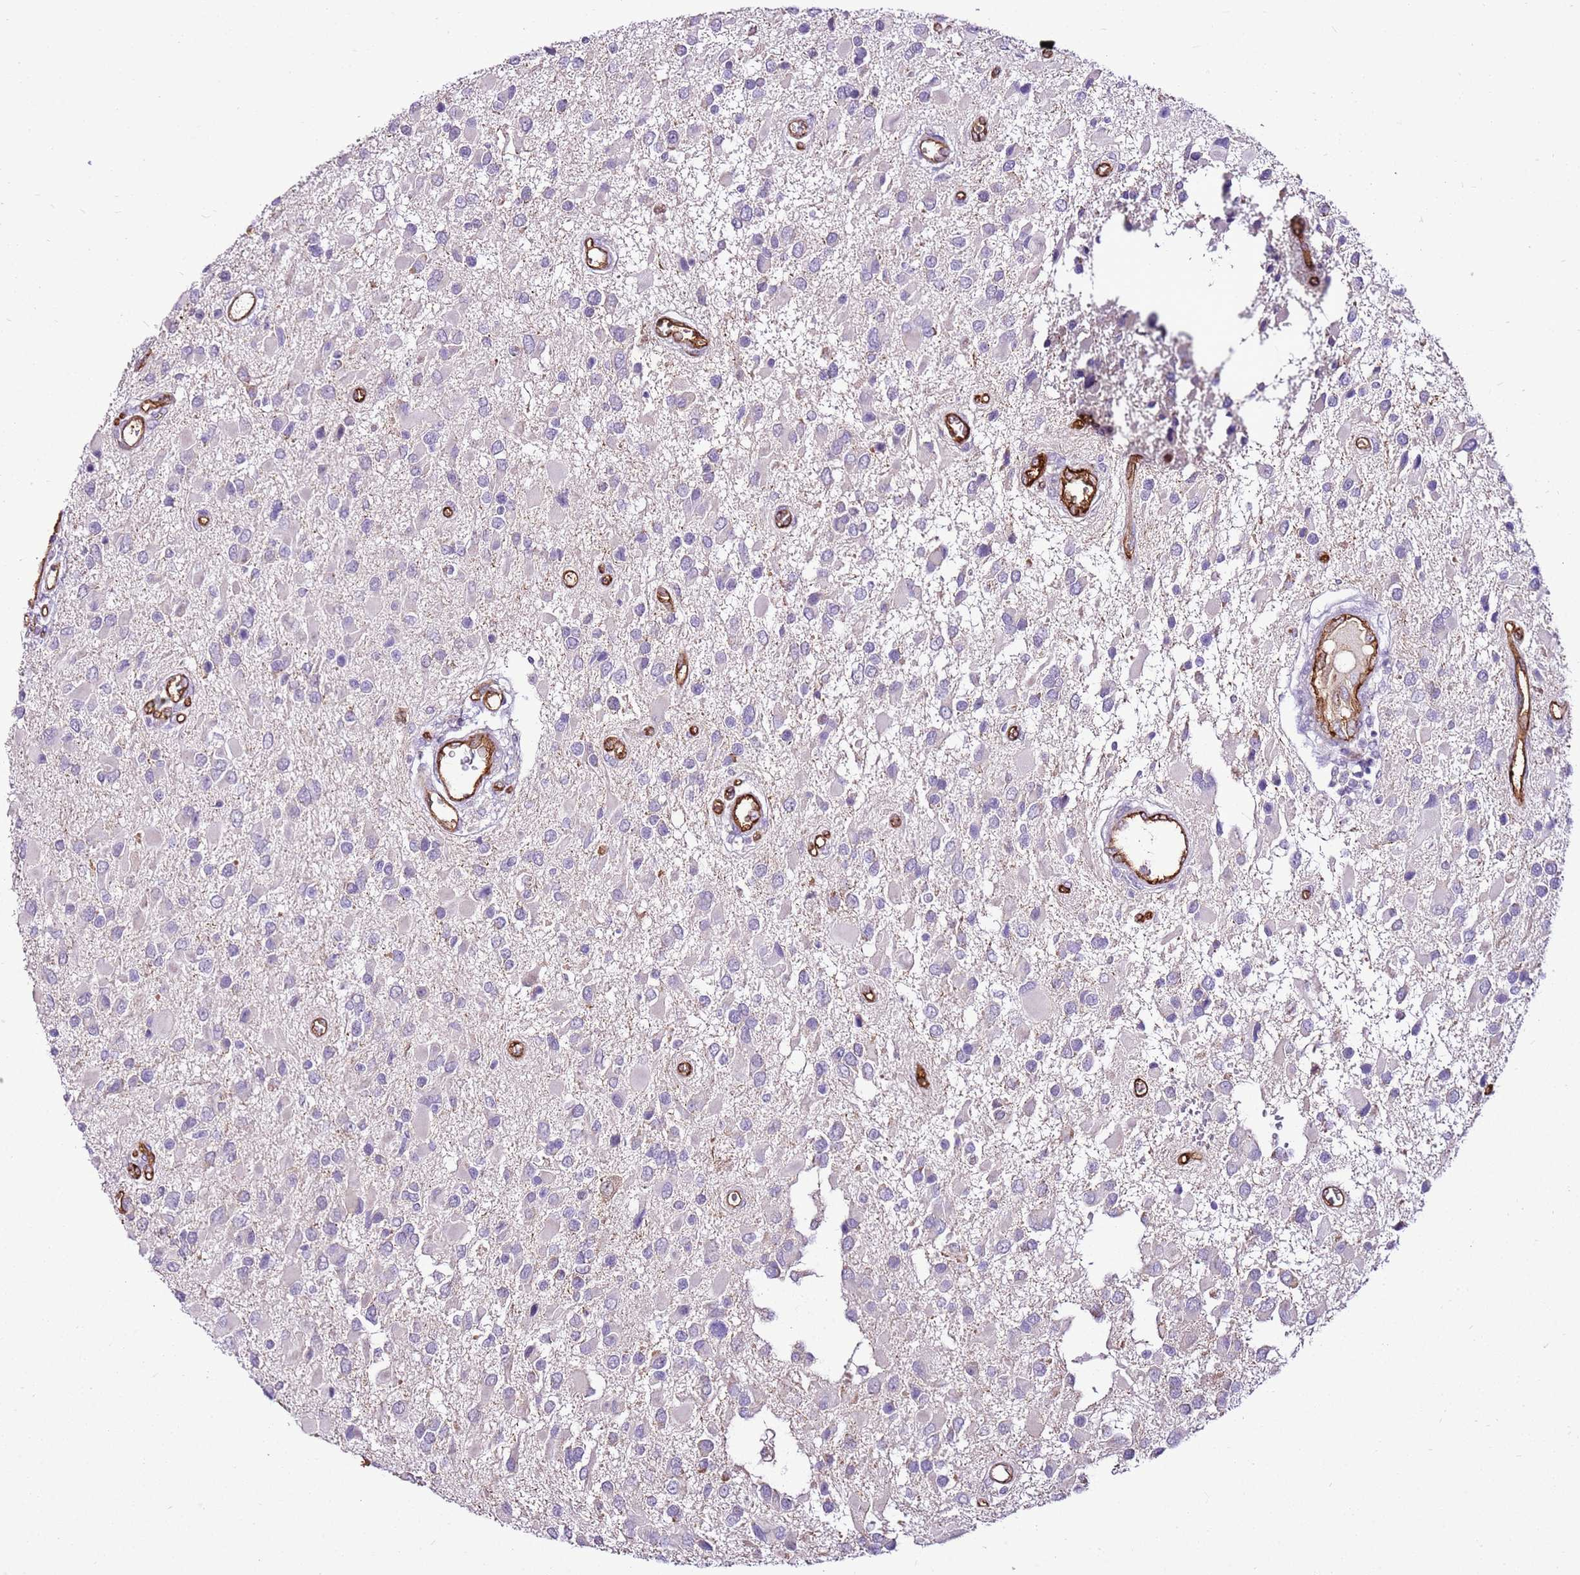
{"staining": {"intensity": "negative", "quantity": "none", "location": "none"}, "tissue": "glioma", "cell_type": "Tumor cells", "image_type": "cancer", "snomed": [{"axis": "morphology", "description": "Glioma, malignant, High grade"}, {"axis": "topography", "description": "Brain"}], "caption": "Immunohistochemistry (IHC) image of human glioma stained for a protein (brown), which demonstrates no positivity in tumor cells. (DAB (3,3'-diaminobenzidine) immunohistochemistry (IHC) with hematoxylin counter stain).", "gene": "SLC38A5", "patient": {"sex": "male", "age": 53}}